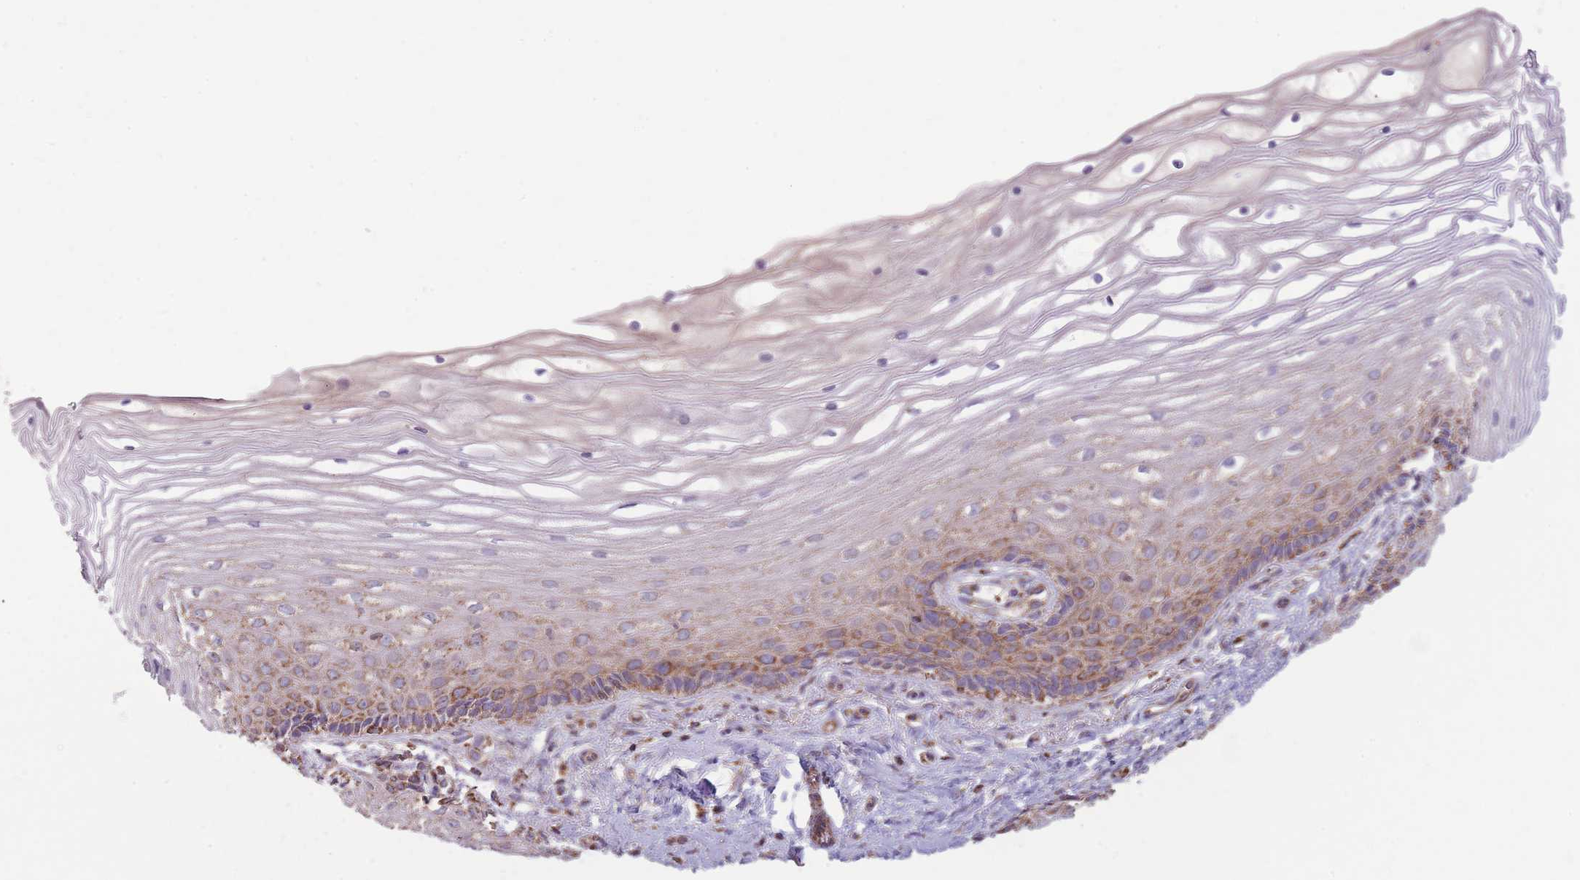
{"staining": {"intensity": "moderate", "quantity": ">75%", "location": "cytoplasmic/membranous"}, "tissue": "cervix", "cell_type": "Glandular cells", "image_type": "normal", "snomed": [{"axis": "morphology", "description": "Normal tissue, NOS"}, {"axis": "topography", "description": "Cervix"}], "caption": "Moderate cytoplasmic/membranous positivity for a protein is identified in about >75% of glandular cells of unremarkable cervix using immunohistochemistry (IHC).", "gene": "KIF16B", "patient": {"sex": "female", "age": 47}}